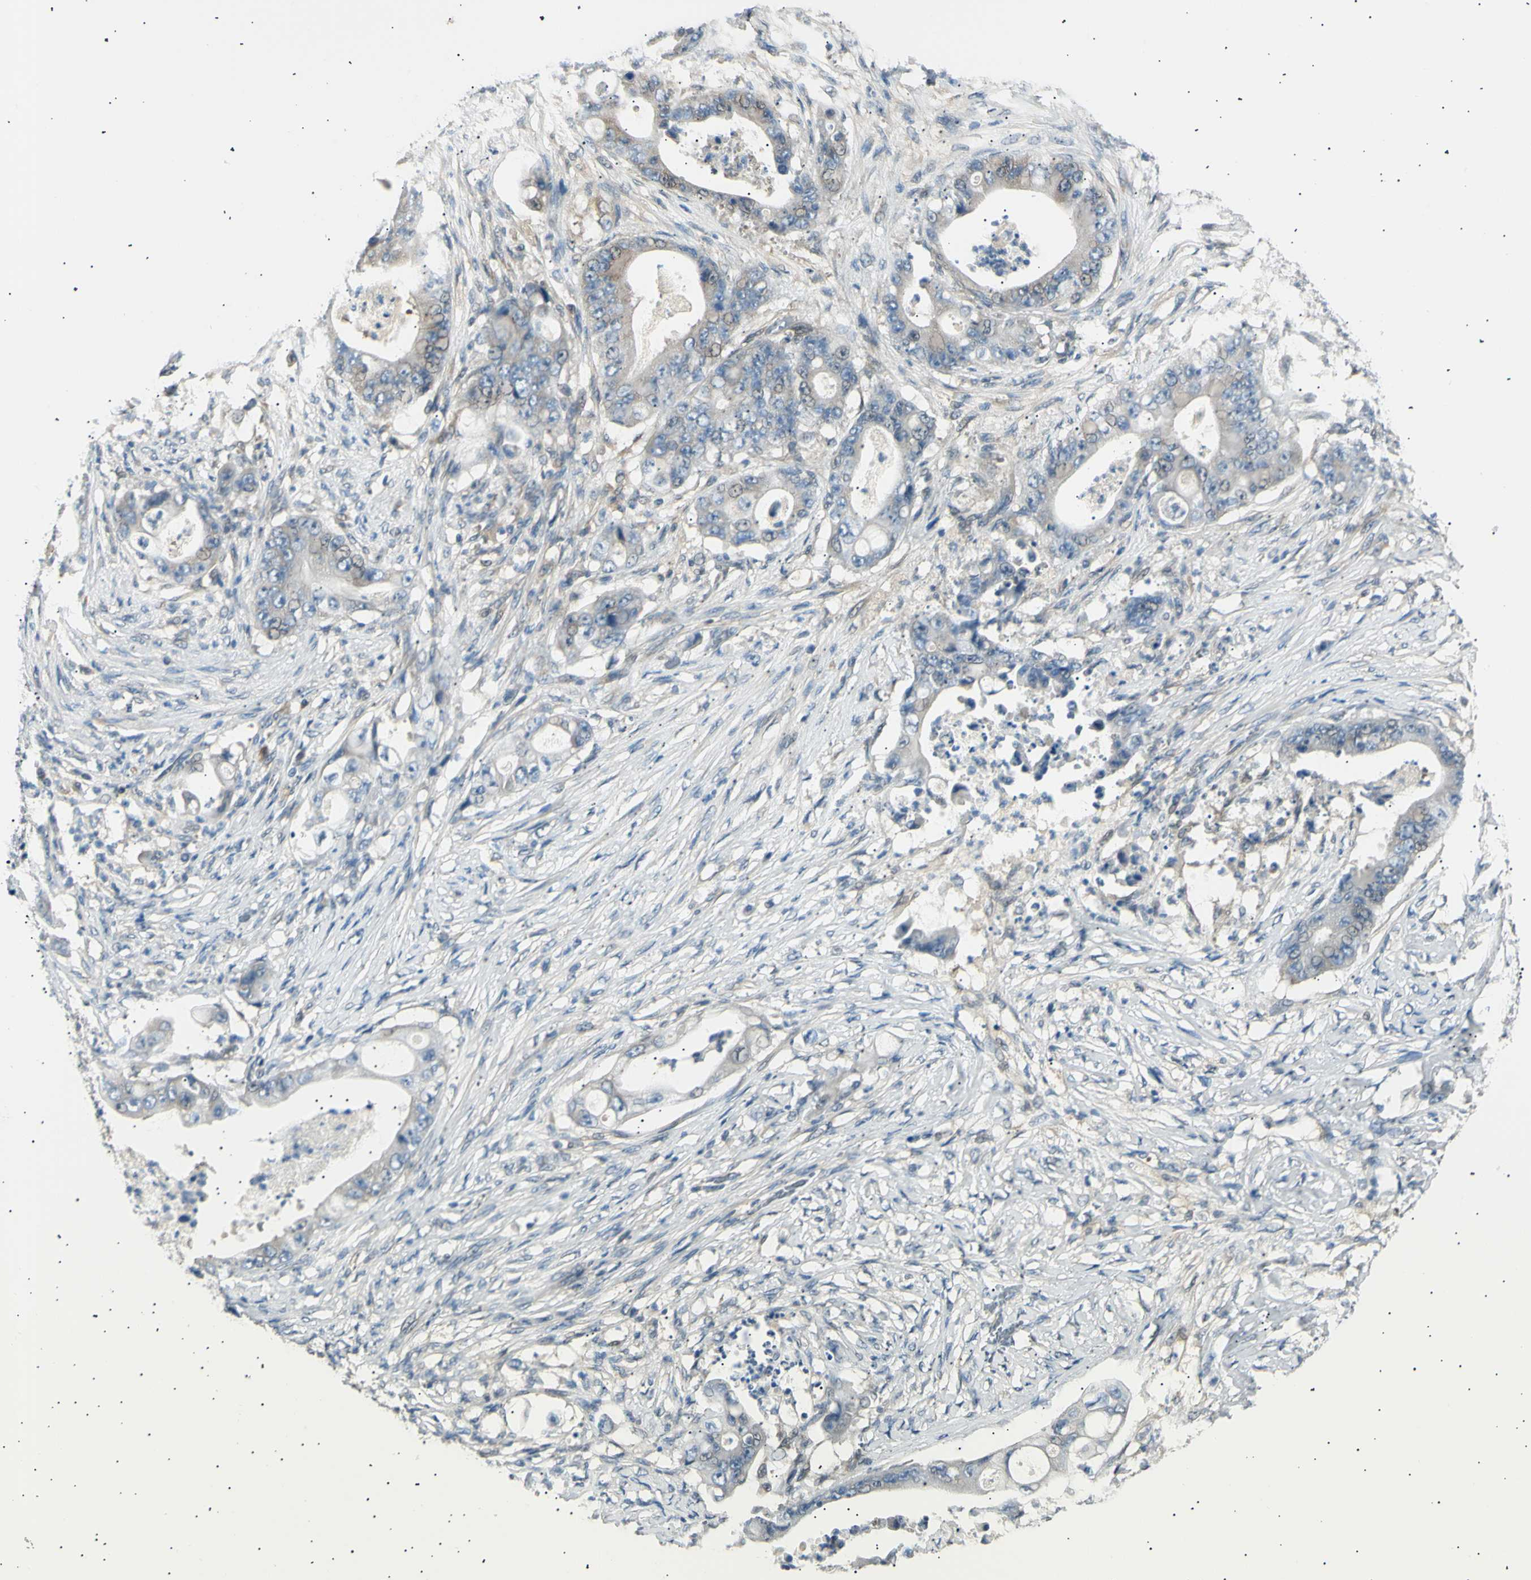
{"staining": {"intensity": "weak", "quantity": ">75%", "location": "cytoplasmic/membranous"}, "tissue": "stomach cancer", "cell_type": "Tumor cells", "image_type": "cancer", "snomed": [{"axis": "morphology", "description": "Adenocarcinoma, NOS"}, {"axis": "topography", "description": "Stomach"}], "caption": "Protein staining of stomach cancer (adenocarcinoma) tissue demonstrates weak cytoplasmic/membranous staining in approximately >75% of tumor cells. (Stains: DAB (3,3'-diaminobenzidine) in brown, nuclei in blue, Microscopy: brightfield microscopy at high magnification).", "gene": "LHPP", "patient": {"sex": "female", "age": 73}}